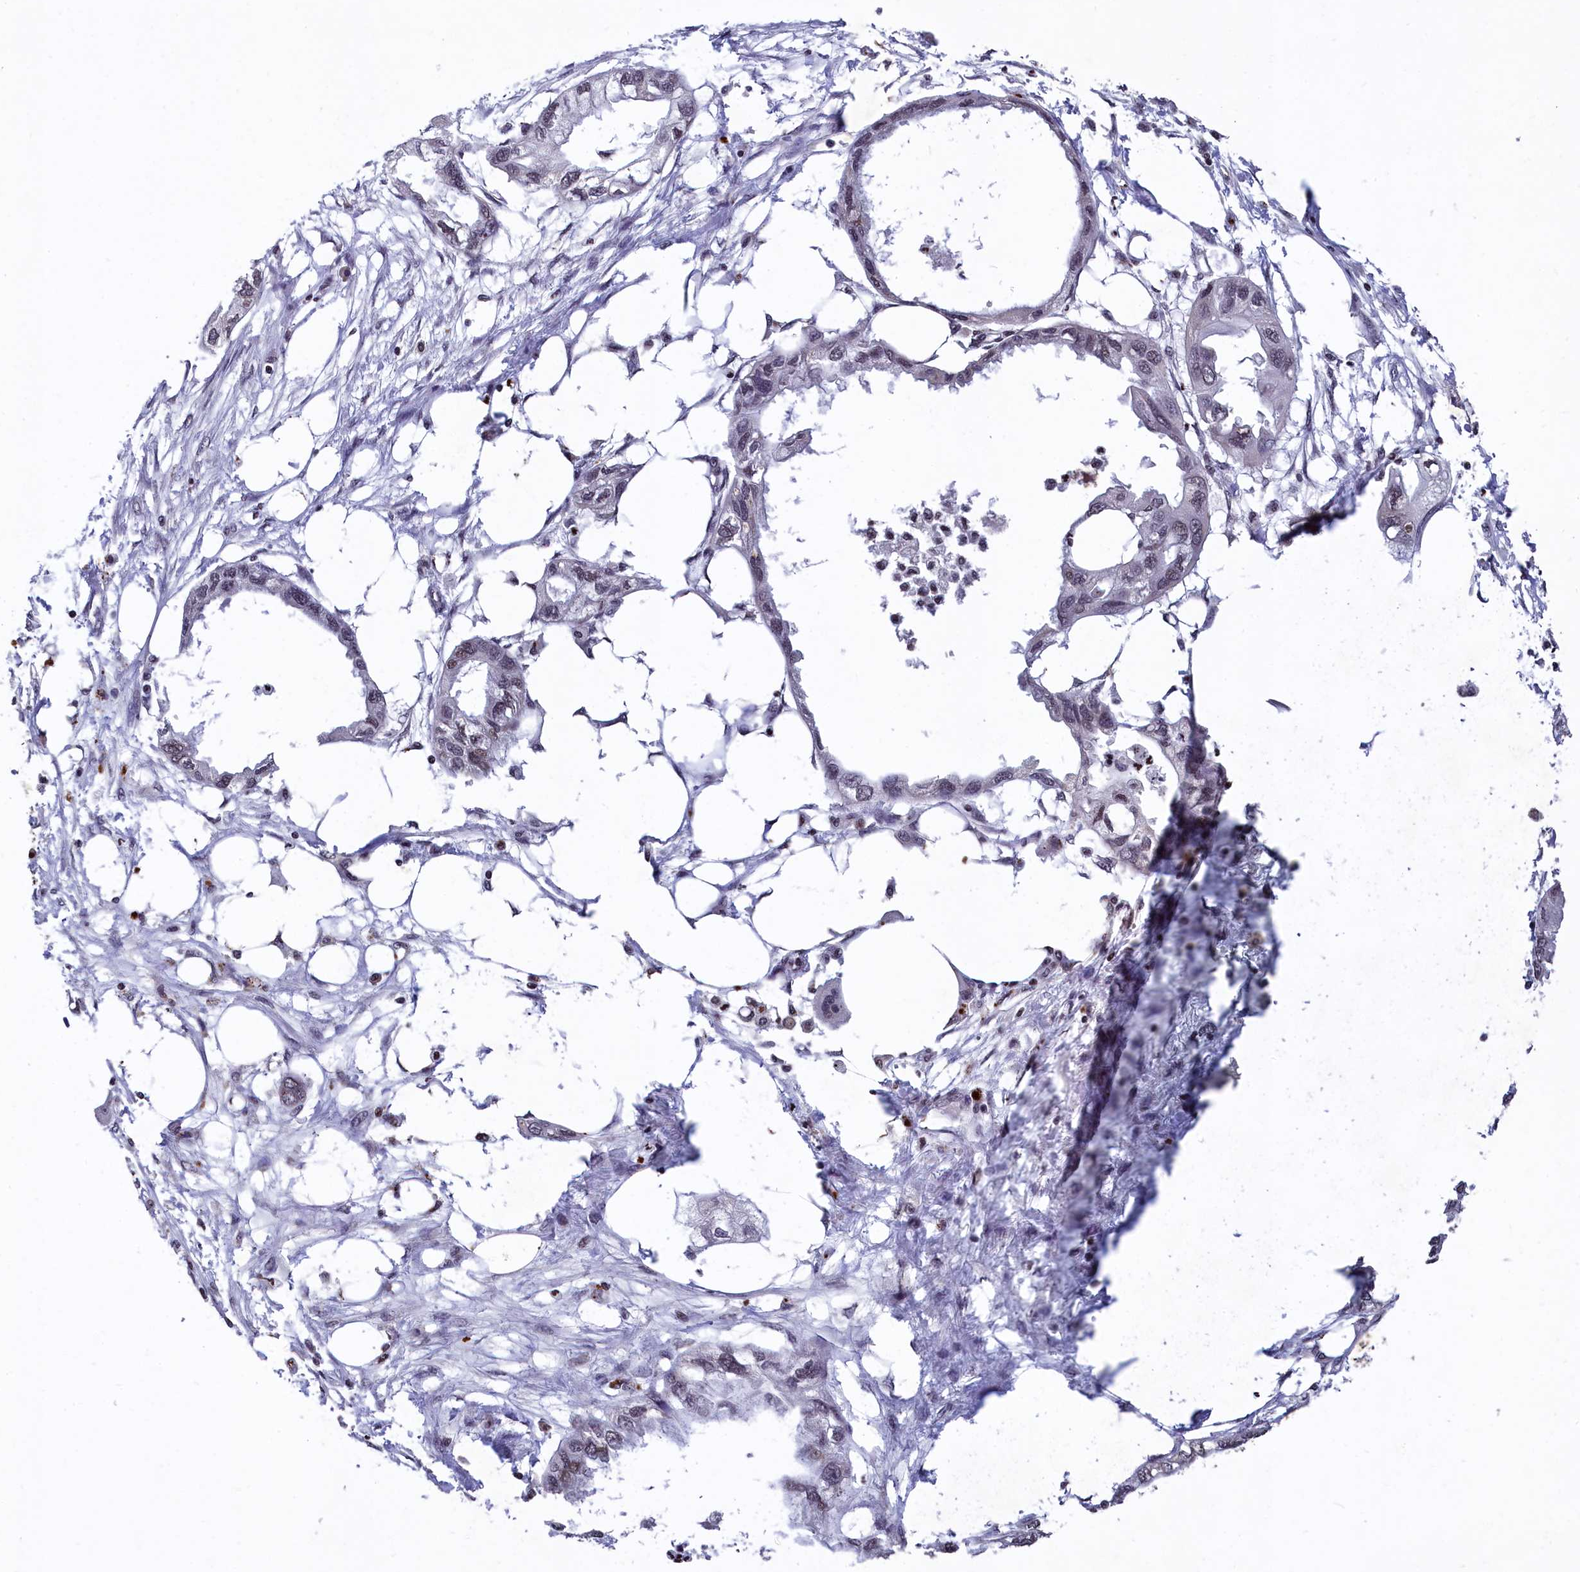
{"staining": {"intensity": "negative", "quantity": "none", "location": "none"}, "tissue": "endometrial cancer", "cell_type": "Tumor cells", "image_type": "cancer", "snomed": [{"axis": "morphology", "description": "Adenocarcinoma, NOS"}, {"axis": "morphology", "description": "Adenocarcinoma, metastatic, NOS"}, {"axis": "topography", "description": "Adipose tissue"}, {"axis": "topography", "description": "Endometrium"}], "caption": "This is a histopathology image of immunohistochemistry (IHC) staining of metastatic adenocarcinoma (endometrial), which shows no expression in tumor cells.", "gene": "FAM217B", "patient": {"sex": "female", "age": 67}}